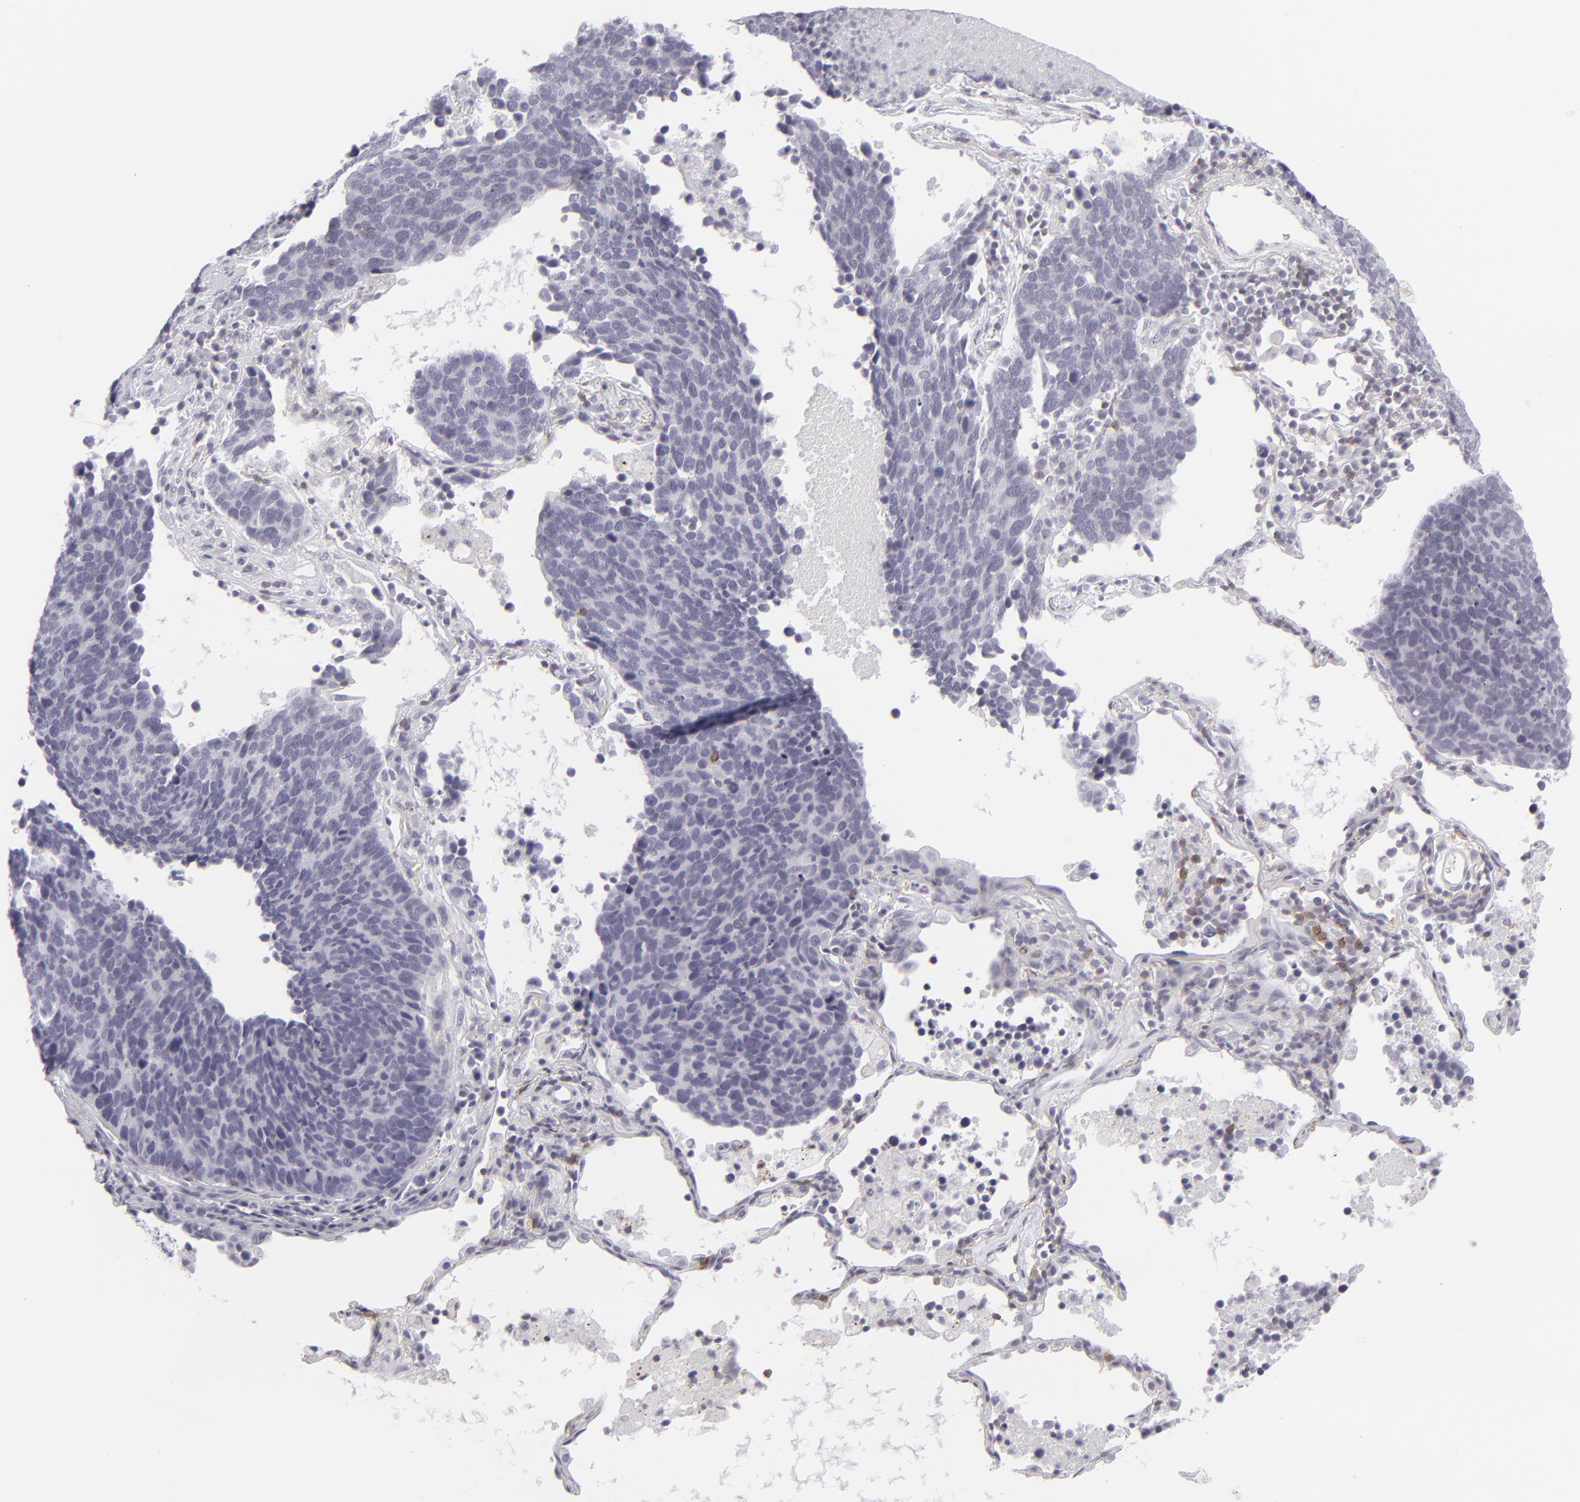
{"staining": {"intensity": "negative", "quantity": "none", "location": "none"}, "tissue": "lung cancer", "cell_type": "Tumor cells", "image_type": "cancer", "snomed": [{"axis": "morphology", "description": "Neoplasm, malignant, NOS"}, {"axis": "topography", "description": "Lung"}], "caption": "Human lung cancer stained for a protein using immunohistochemistry demonstrates no expression in tumor cells.", "gene": "CD7", "patient": {"sex": "female", "age": 75}}